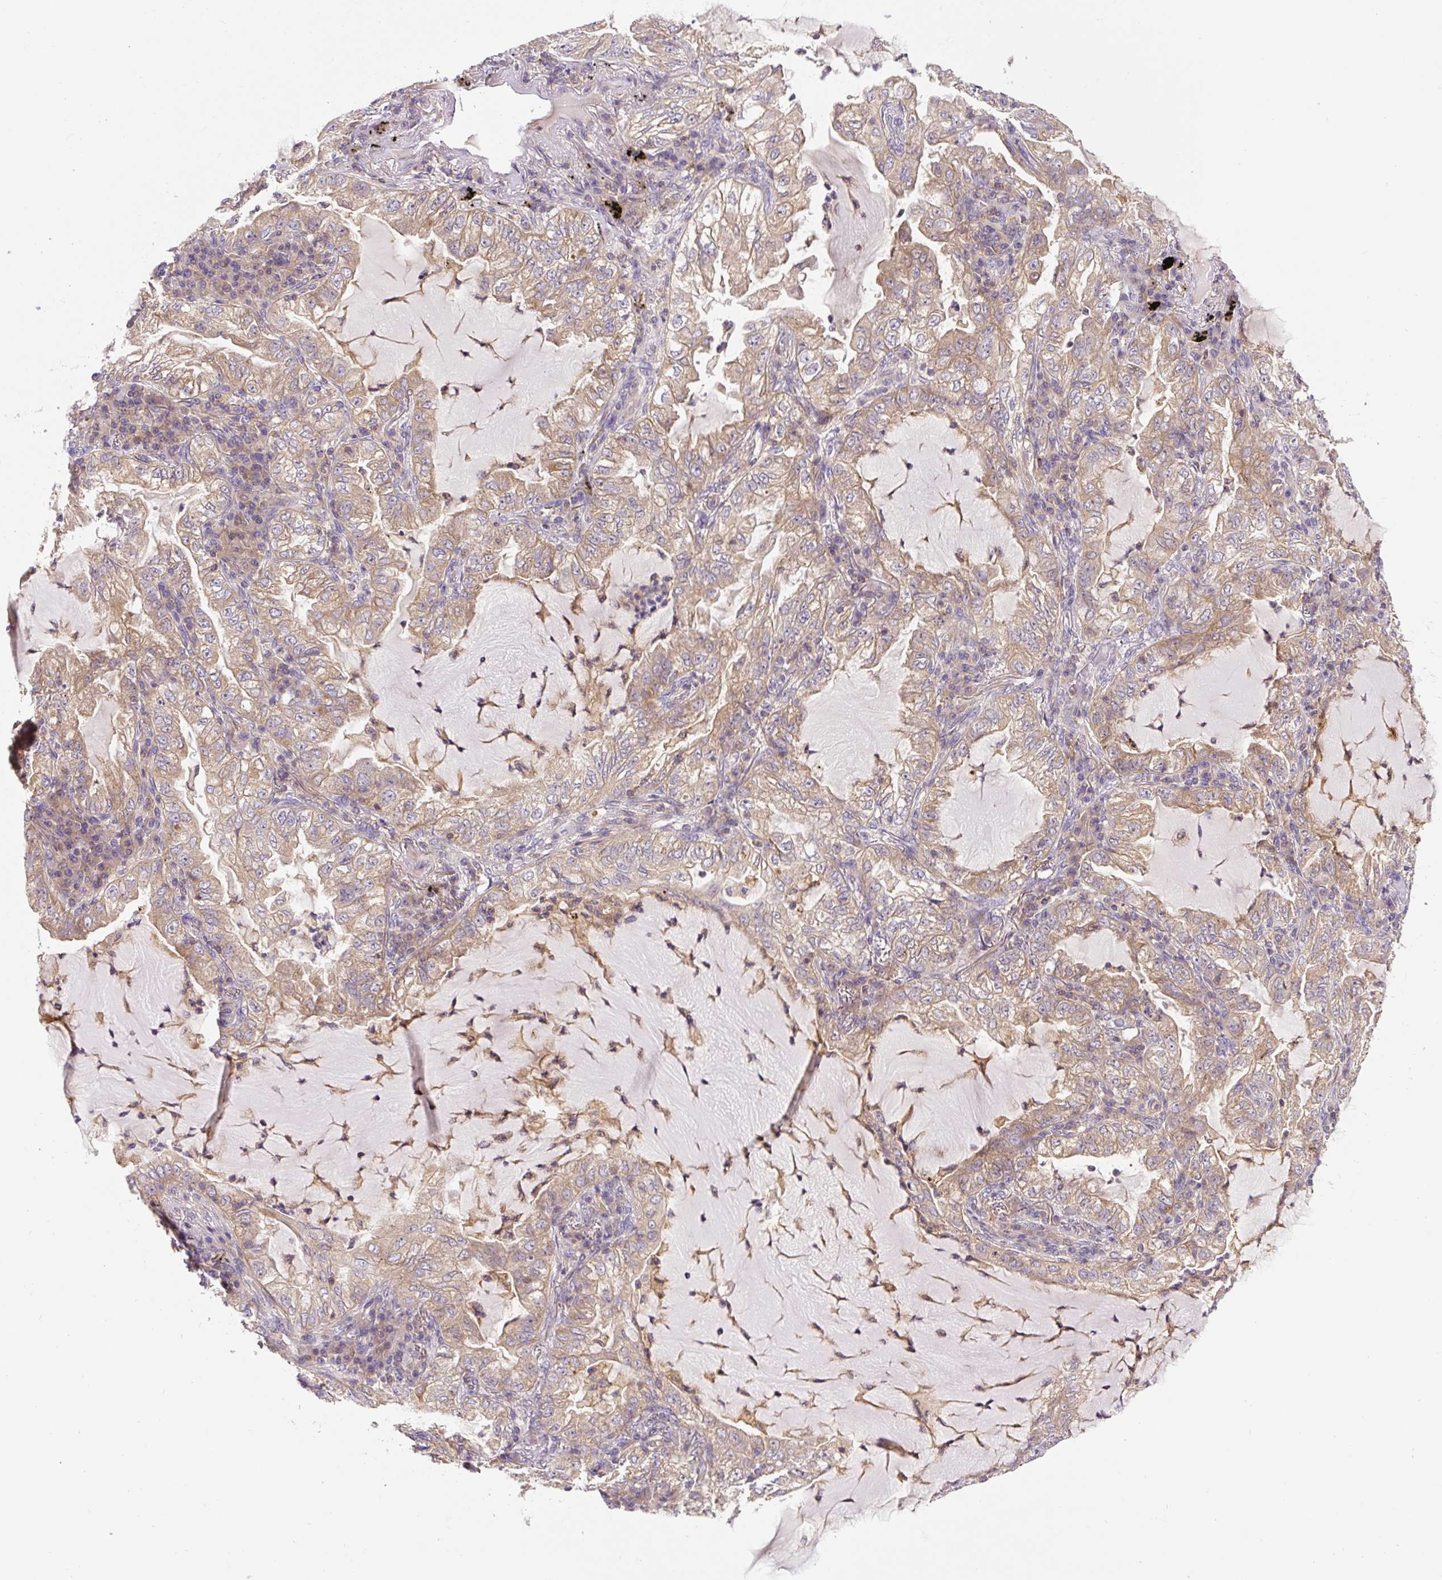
{"staining": {"intensity": "weak", "quantity": ">75%", "location": "cytoplasmic/membranous"}, "tissue": "lung cancer", "cell_type": "Tumor cells", "image_type": "cancer", "snomed": [{"axis": "morphology", "description": "Adenocarcinoma, NOS"}, {"axis": "topography", "description": "Lung"}], "caption": "Tumor cells show low levels of weak cytoplasmic/membranous staining in approximately >75% of cells in adenocarcinoma (lung). Ihc stains the protein in brown and the nuclei are stained blue.", "gene": "CCDC28A", "patient": {"sex": "female", "age": 73}}